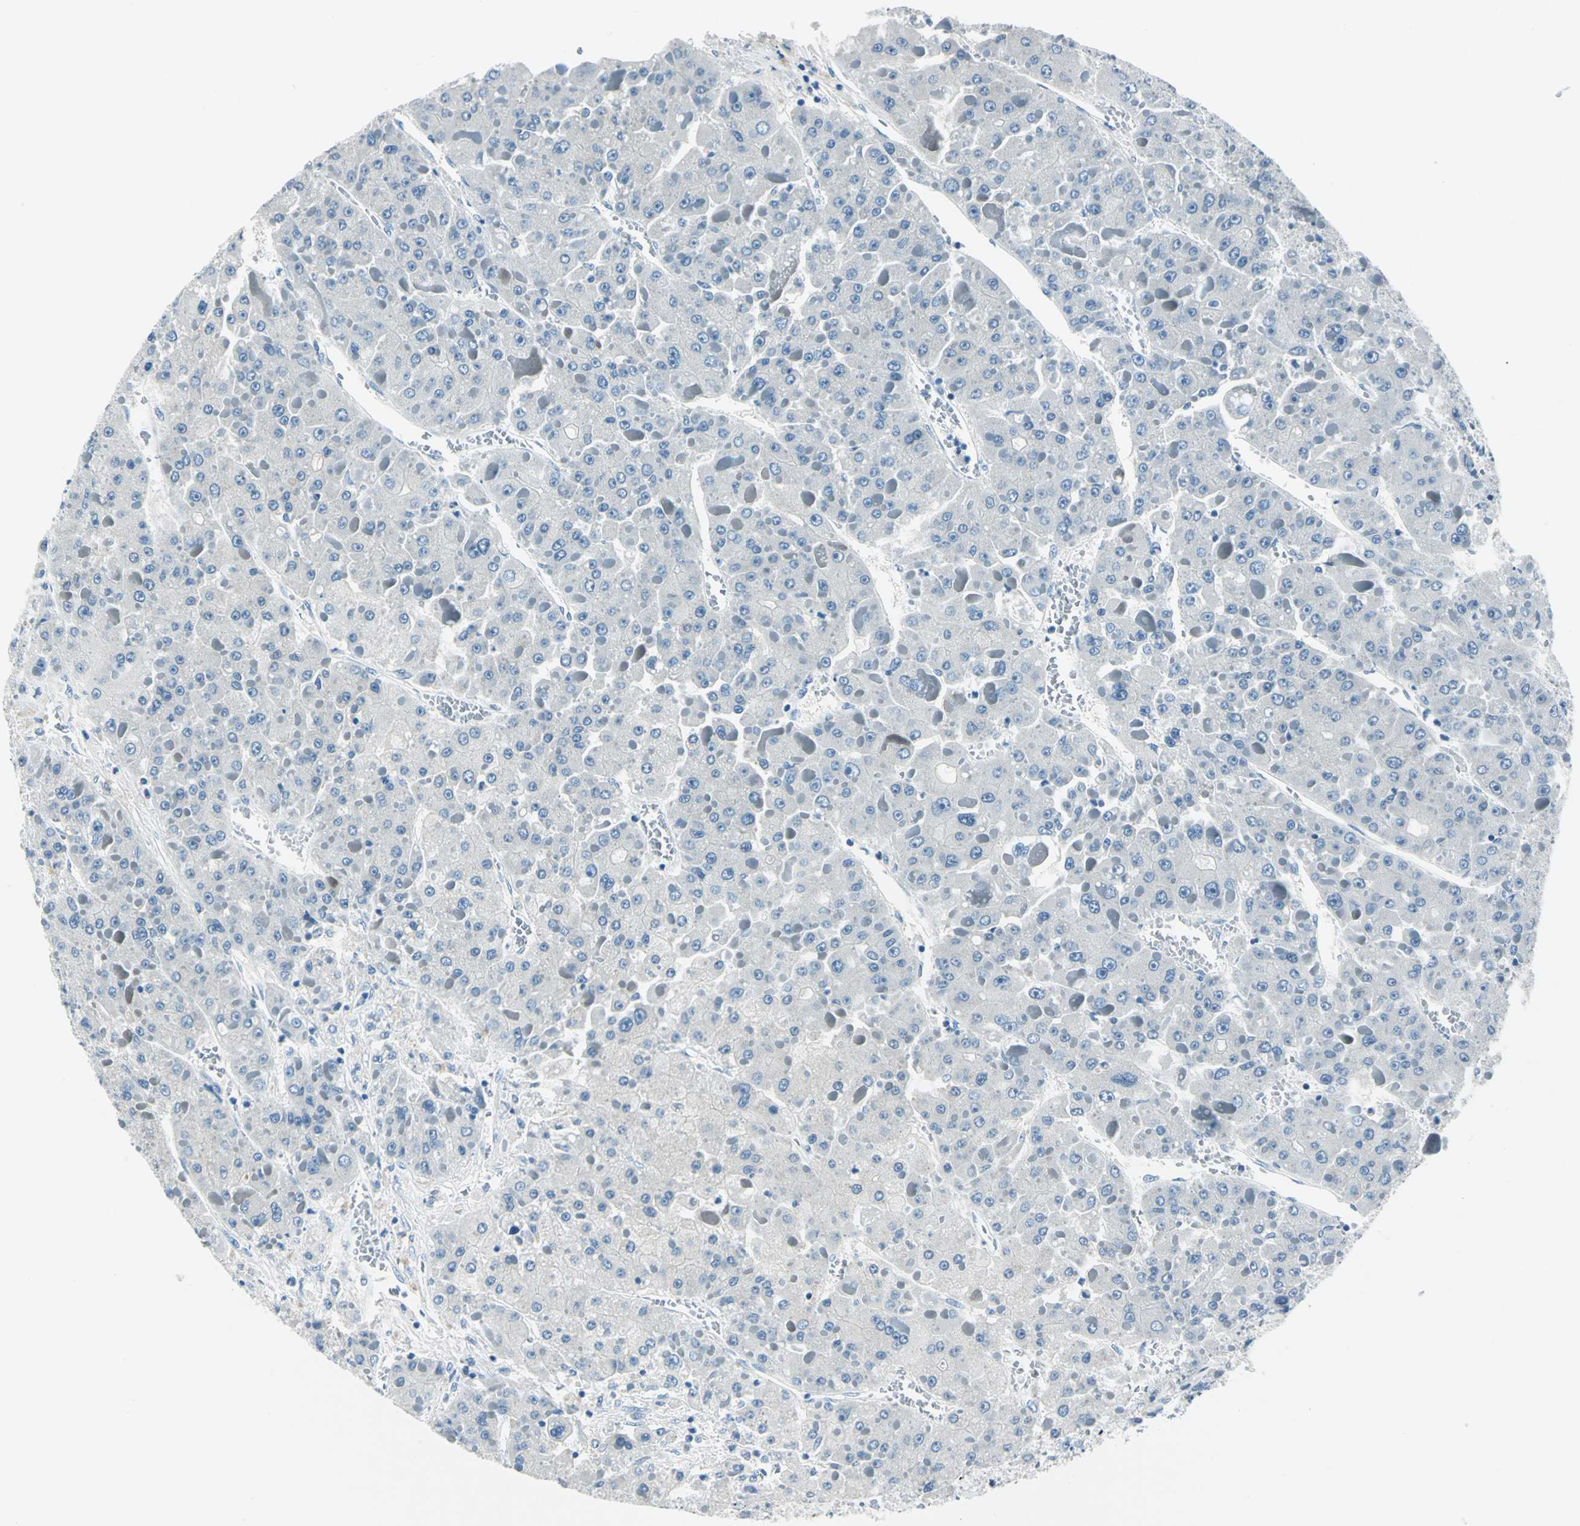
{"staining": {"intensity": "negative", "quantity": "none", "location": "none"}, "tissue": "liver cancer", "cell_type": "Tumor cells", "image_type": "cancer", "snomed": [{"axis": "morphology", "description": "Carcinoma, Hepatocellular, NOS"}, {"axis": "topography", "description": "Liver"}], "caption": "This is an immunohistochemistry micrograph of liver hepatocellular carcinoma. There is no expression in tumor cells.", "gene": "AKR1A1", "patient": {"sex": "female", "age": 73}}